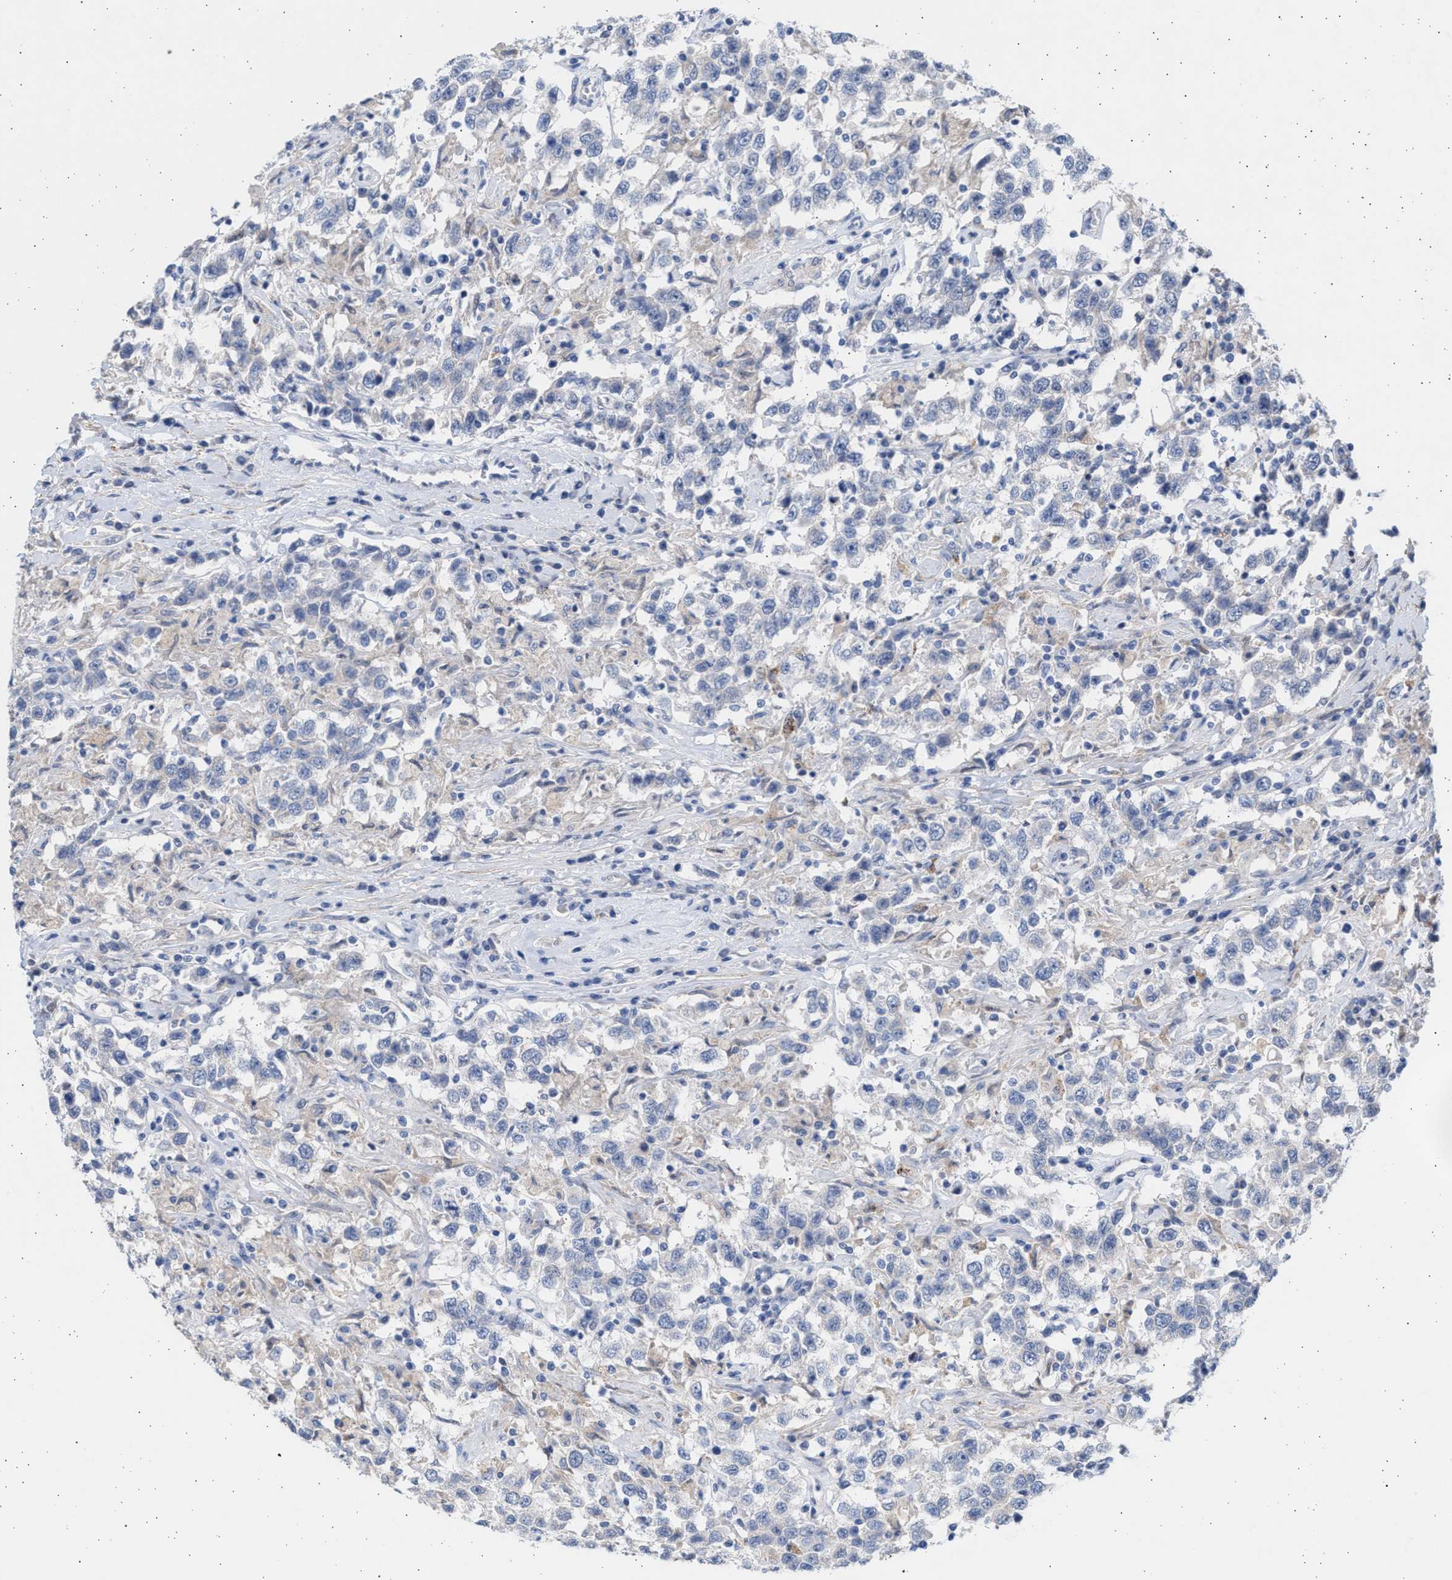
{"staining": {"intensity": "negative", "quantity": "none", "location": "none"}, "tissue": "testis cancer", "cell_type": "Tumor cells", "image_type": "cancer", "snomed": [{"axis": "morphology", "description": "Seminoma, NOS"}, {"axis": "topography", "description": "Testis"}], "caption": "This histopathology image is of testis cancer (seminoma) stained with IHC to label a protein in brown with the nuclei are counter-stained blue. There is no expression in tumor cells.", "gene": "NBR1", "patient": {"sex": "male", "age": 41}}